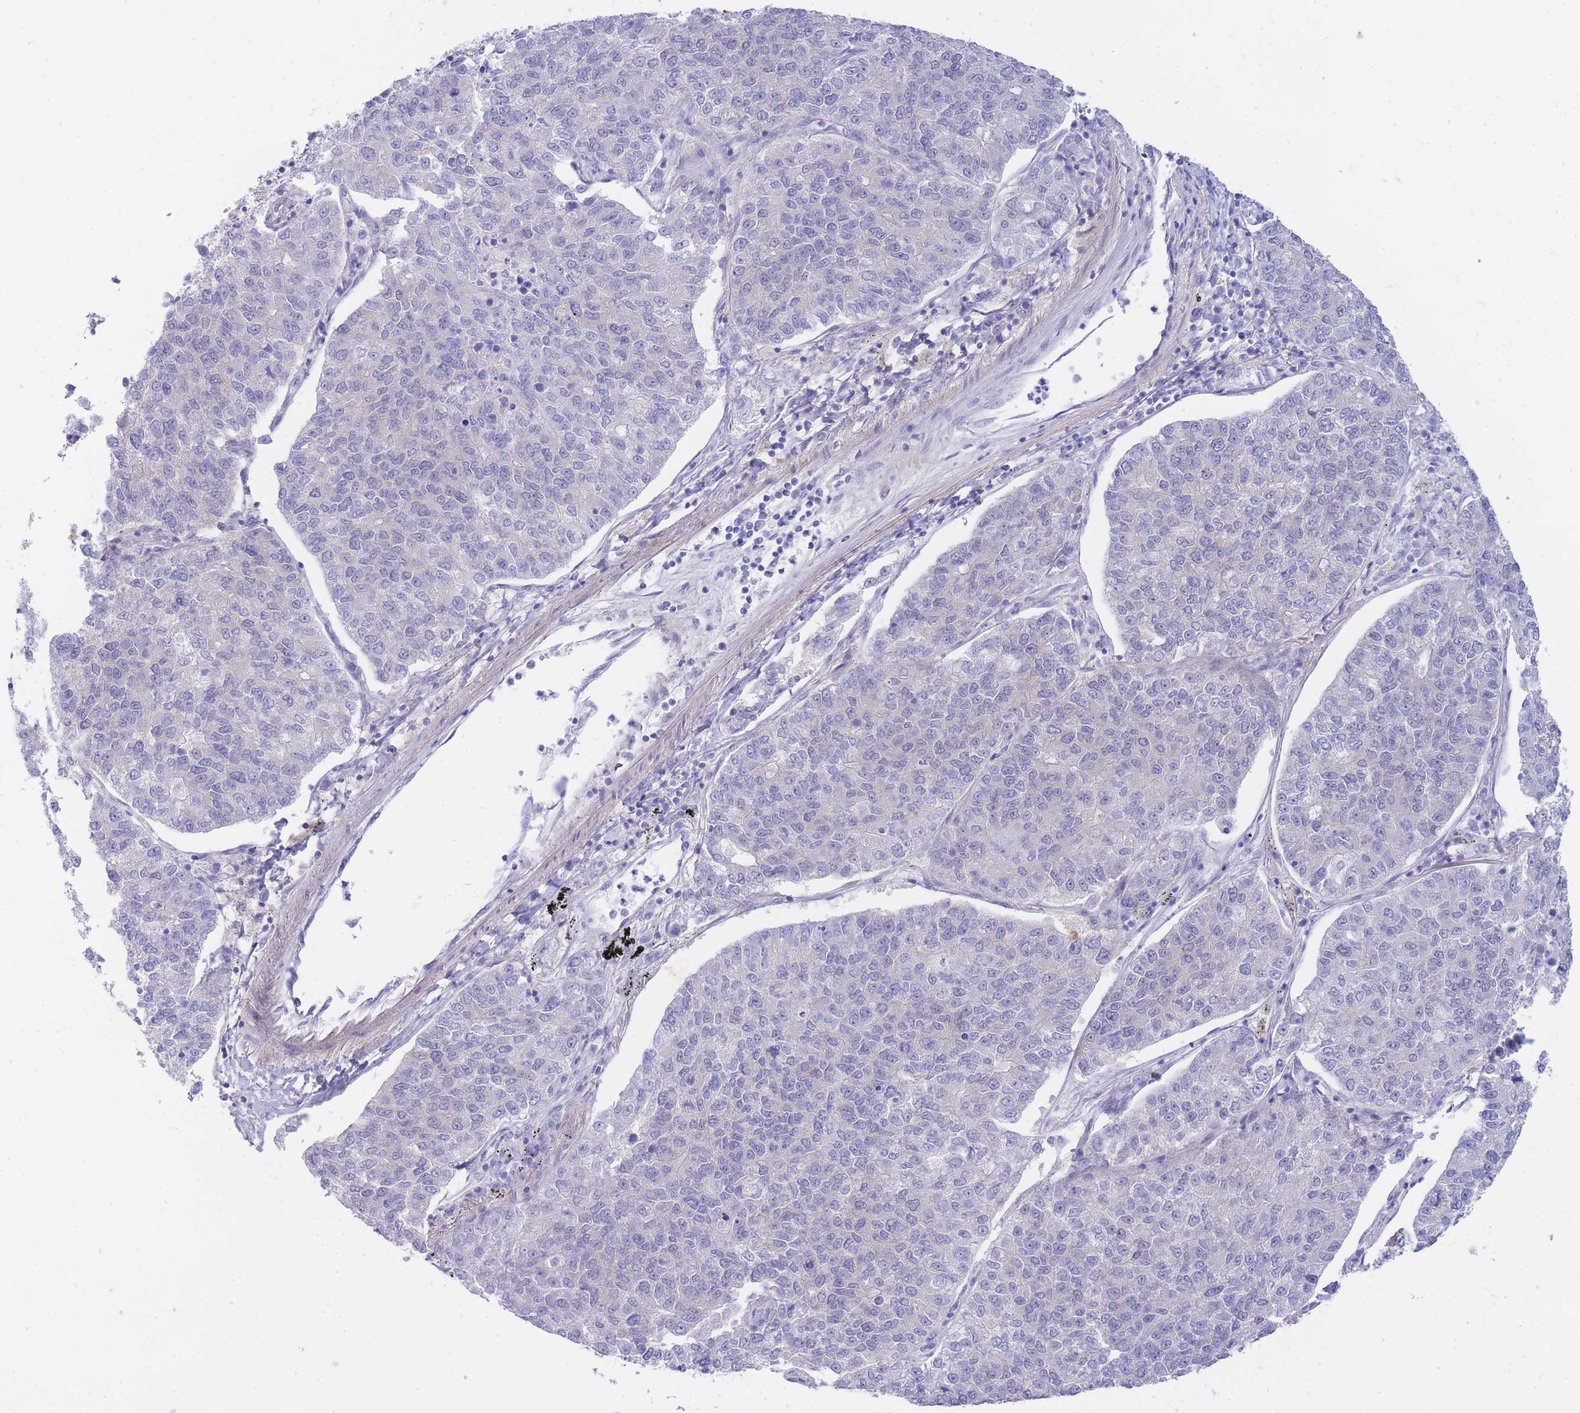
{"staining": {"intensity": "negative", "quantity": "none", "location": "none"}, "tissue": "lung cancer", "cell_type": "Tumor cells", "image_type": "cancer", "snomed": [{"axis": "morphology", "description": "Adenocarcinoma, NOS"}, {"axis": "topography", "description": "Lung"}], "caption": "A histopathology image of human lung cancer is negative for staining in tumor cells. Nuclei are stained in blue.", "gene": "SUGT1", "patient": {"sex": "male", "age": 49}}